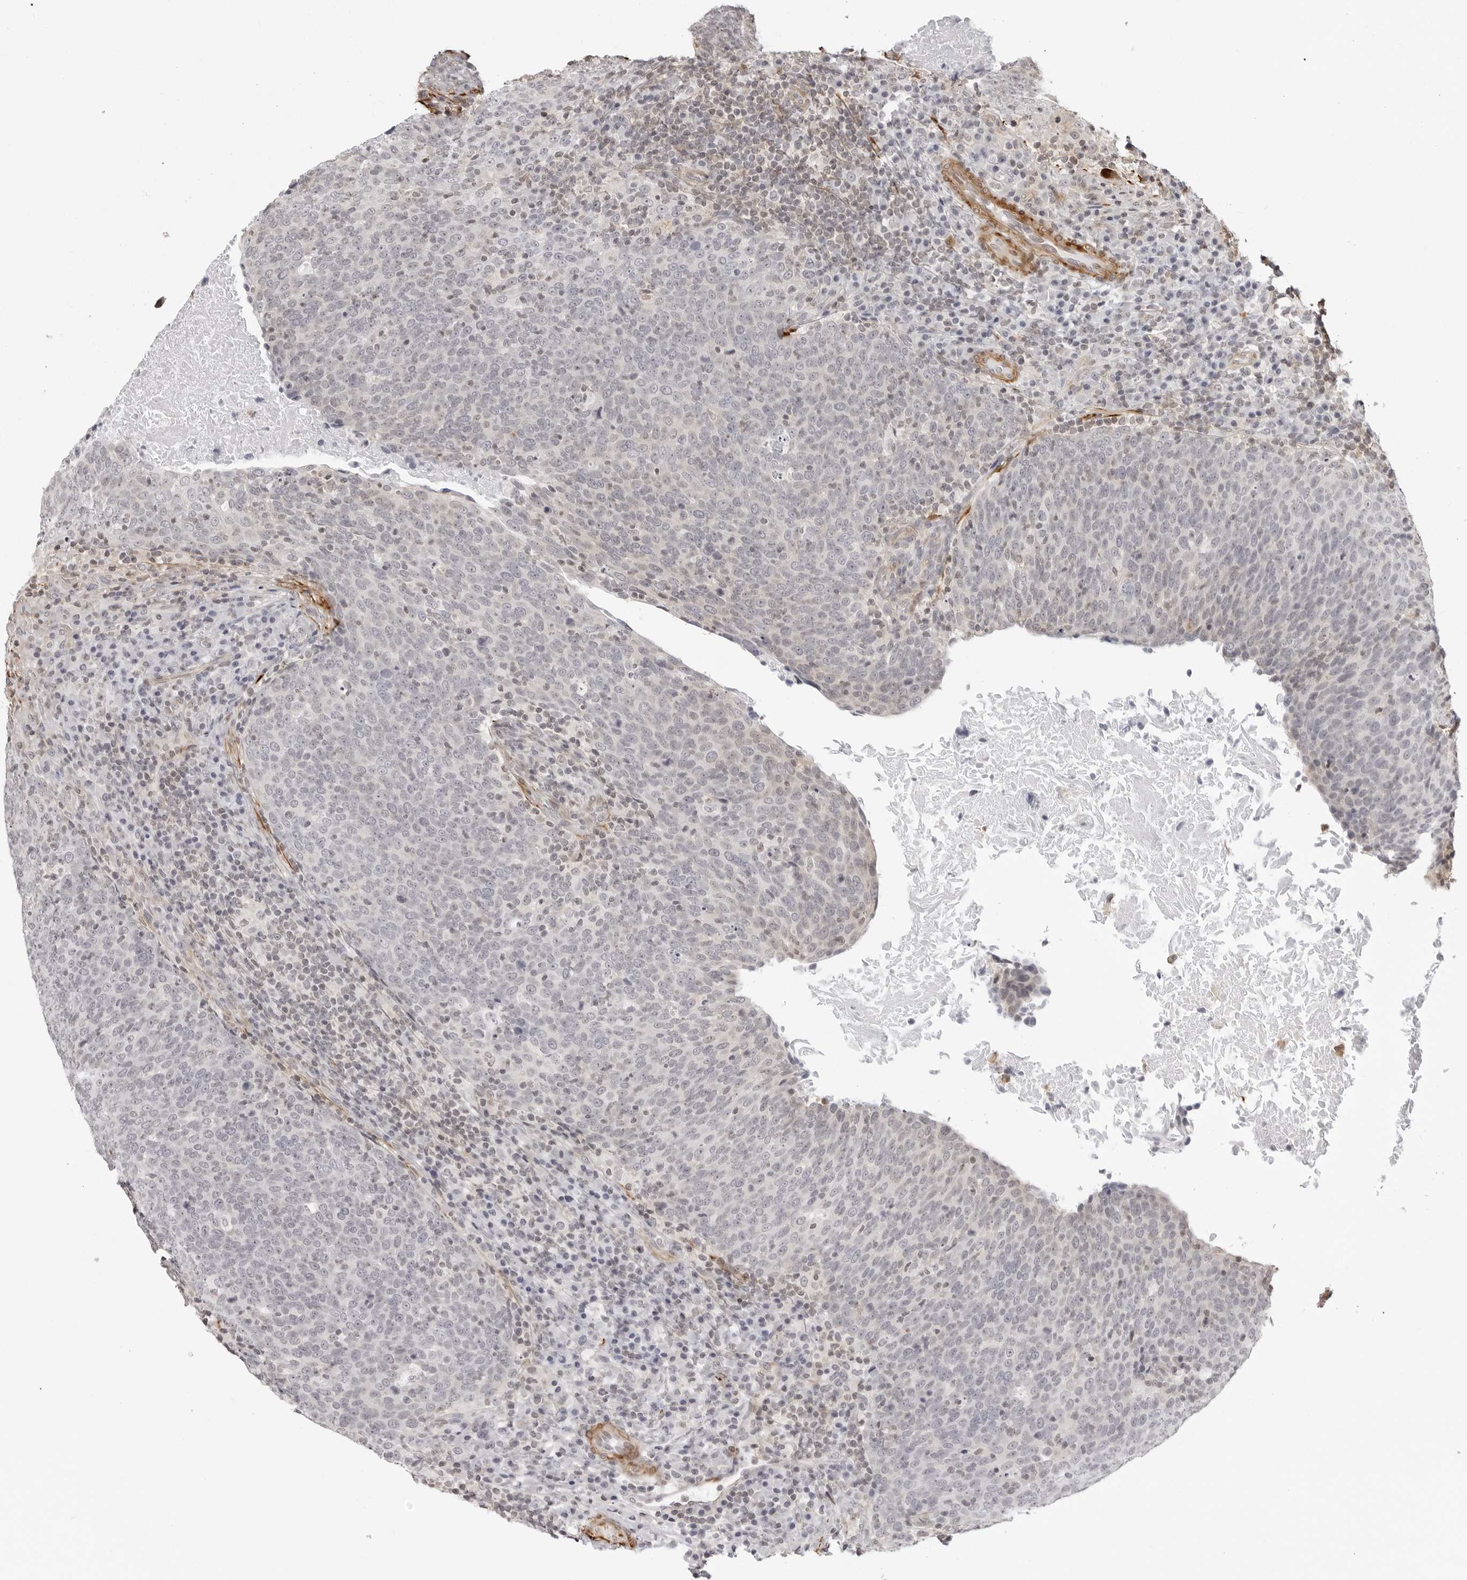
{"staining": {"intensity": "negative", "quantity": "none", "location": "none"}, "tissue": "head and neck cancer", "cell_type": "Tumor cells", "image_type": "cancer", "snomed": [{"axis": "morphology", "description": "Squamous cell carcinoma, NOS"}, {"axis": "morphology", "description": "Squamous cell carcinoma, metastatic, NOS"}, {"axis": "topography", "description": "Lymph node"}, {"axis": "topography", "description": "Head-Neck"}], "caption": "An image of head and neck cancer (metastatic squamous cell carcinoma) stained for a protein demonstrates no brown staining in tumor cells.", "gene": "UNK", "patient": {"sex": "male", "age": 62}}